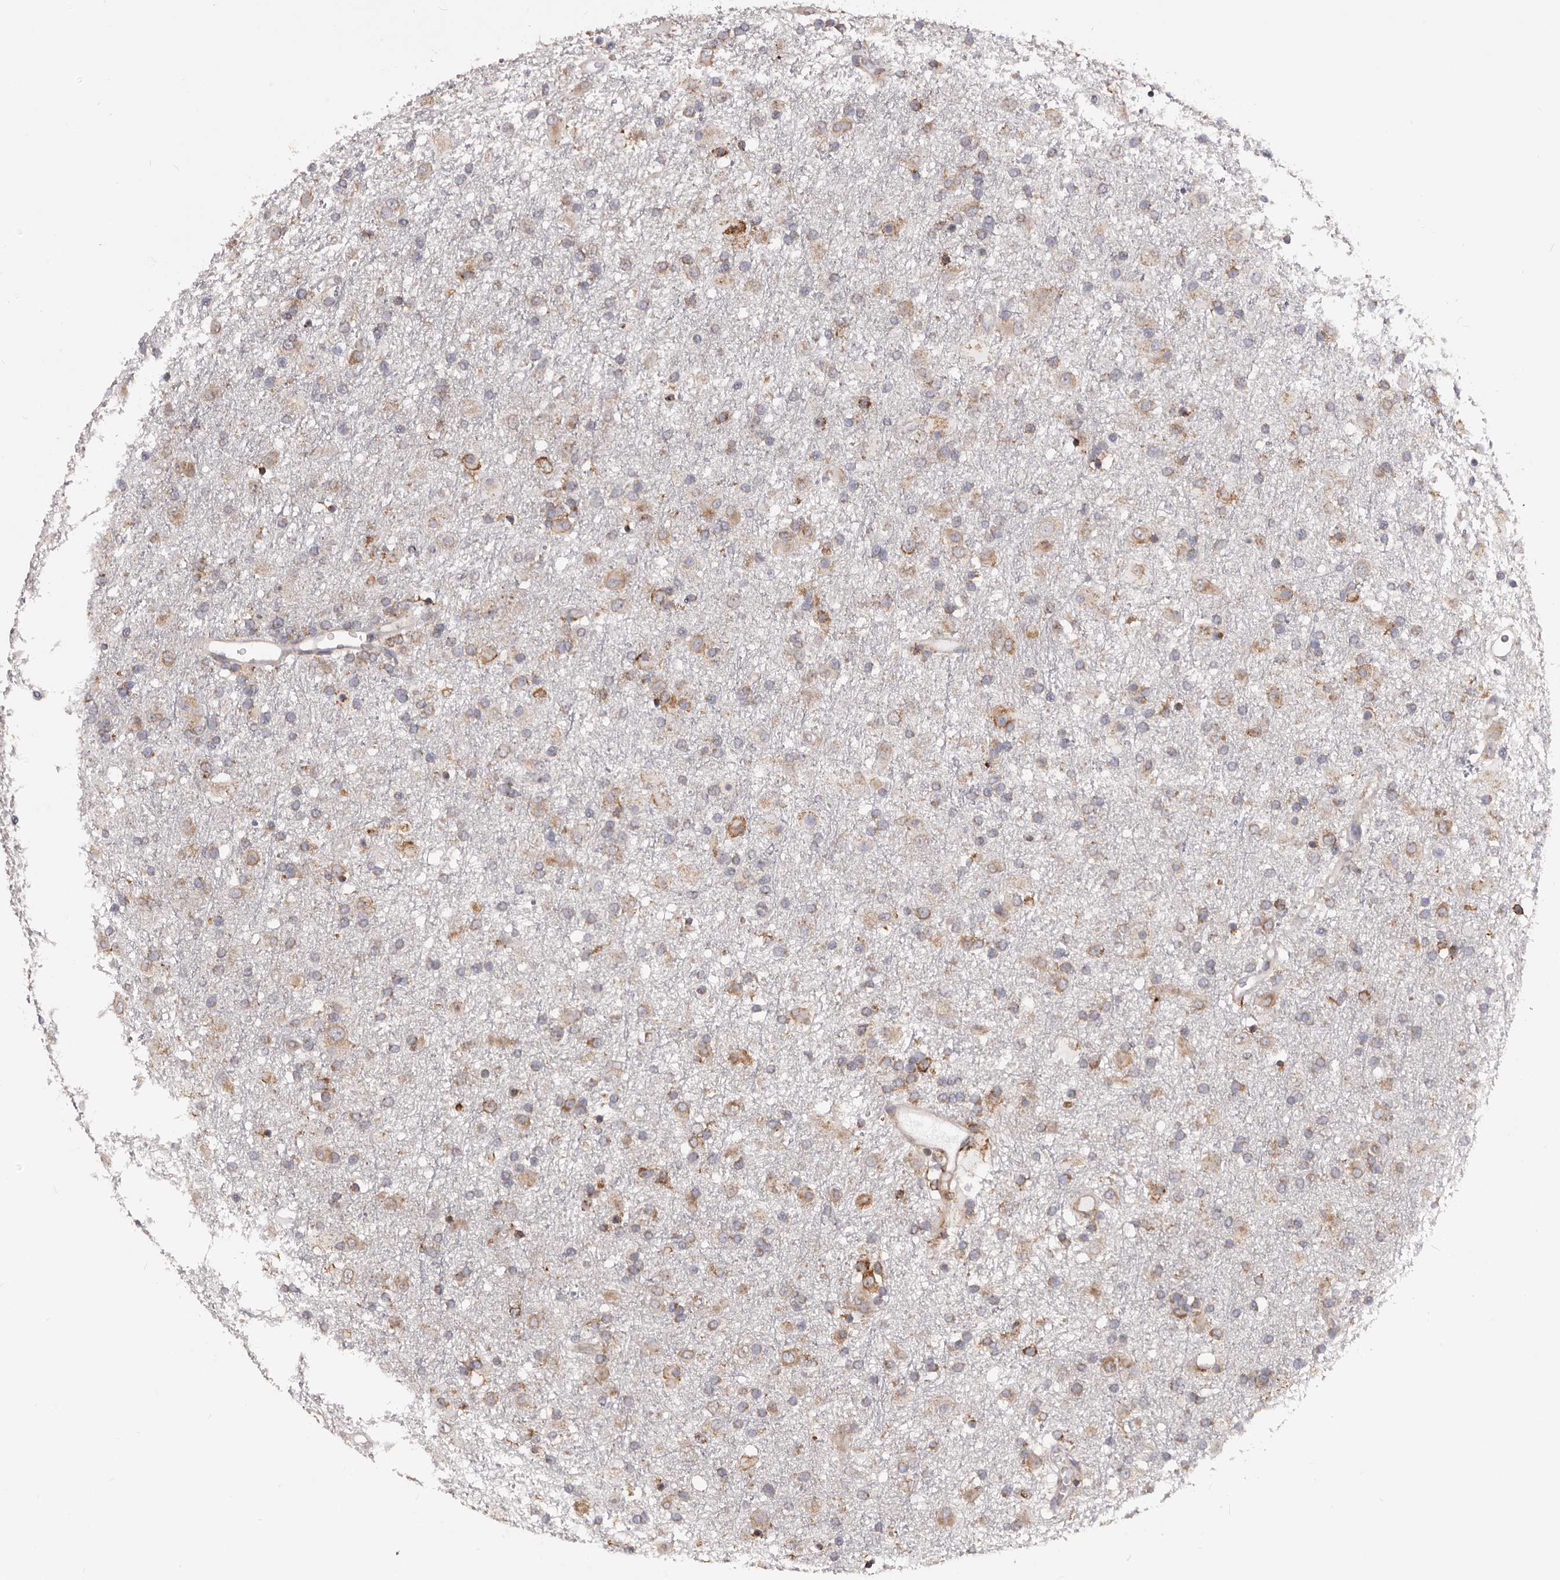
{"staining": {"intensity": "moderate", "quantity": ">75%", "location": "cytoplasmic/membranous"}, "tissue": "glioma", "cell_type": "Tumor cells", "image_type": "cancer", "snomed": [{"axis": "morphology", "description": "Glioma, malignant, Low grade"}, {"axis": "topography", "description": "Brain"}], "caption": "Tumor cells exhibit medium levels of moderate cytoplasmic/membranous staining in approximately >75% of cells in low-grade glioma (malignant). (DAB IHC, brown staining for protein, blue staining for nuclei).", "gene": "QRSL1", "patient": {"sex": "male", "age": 65}}